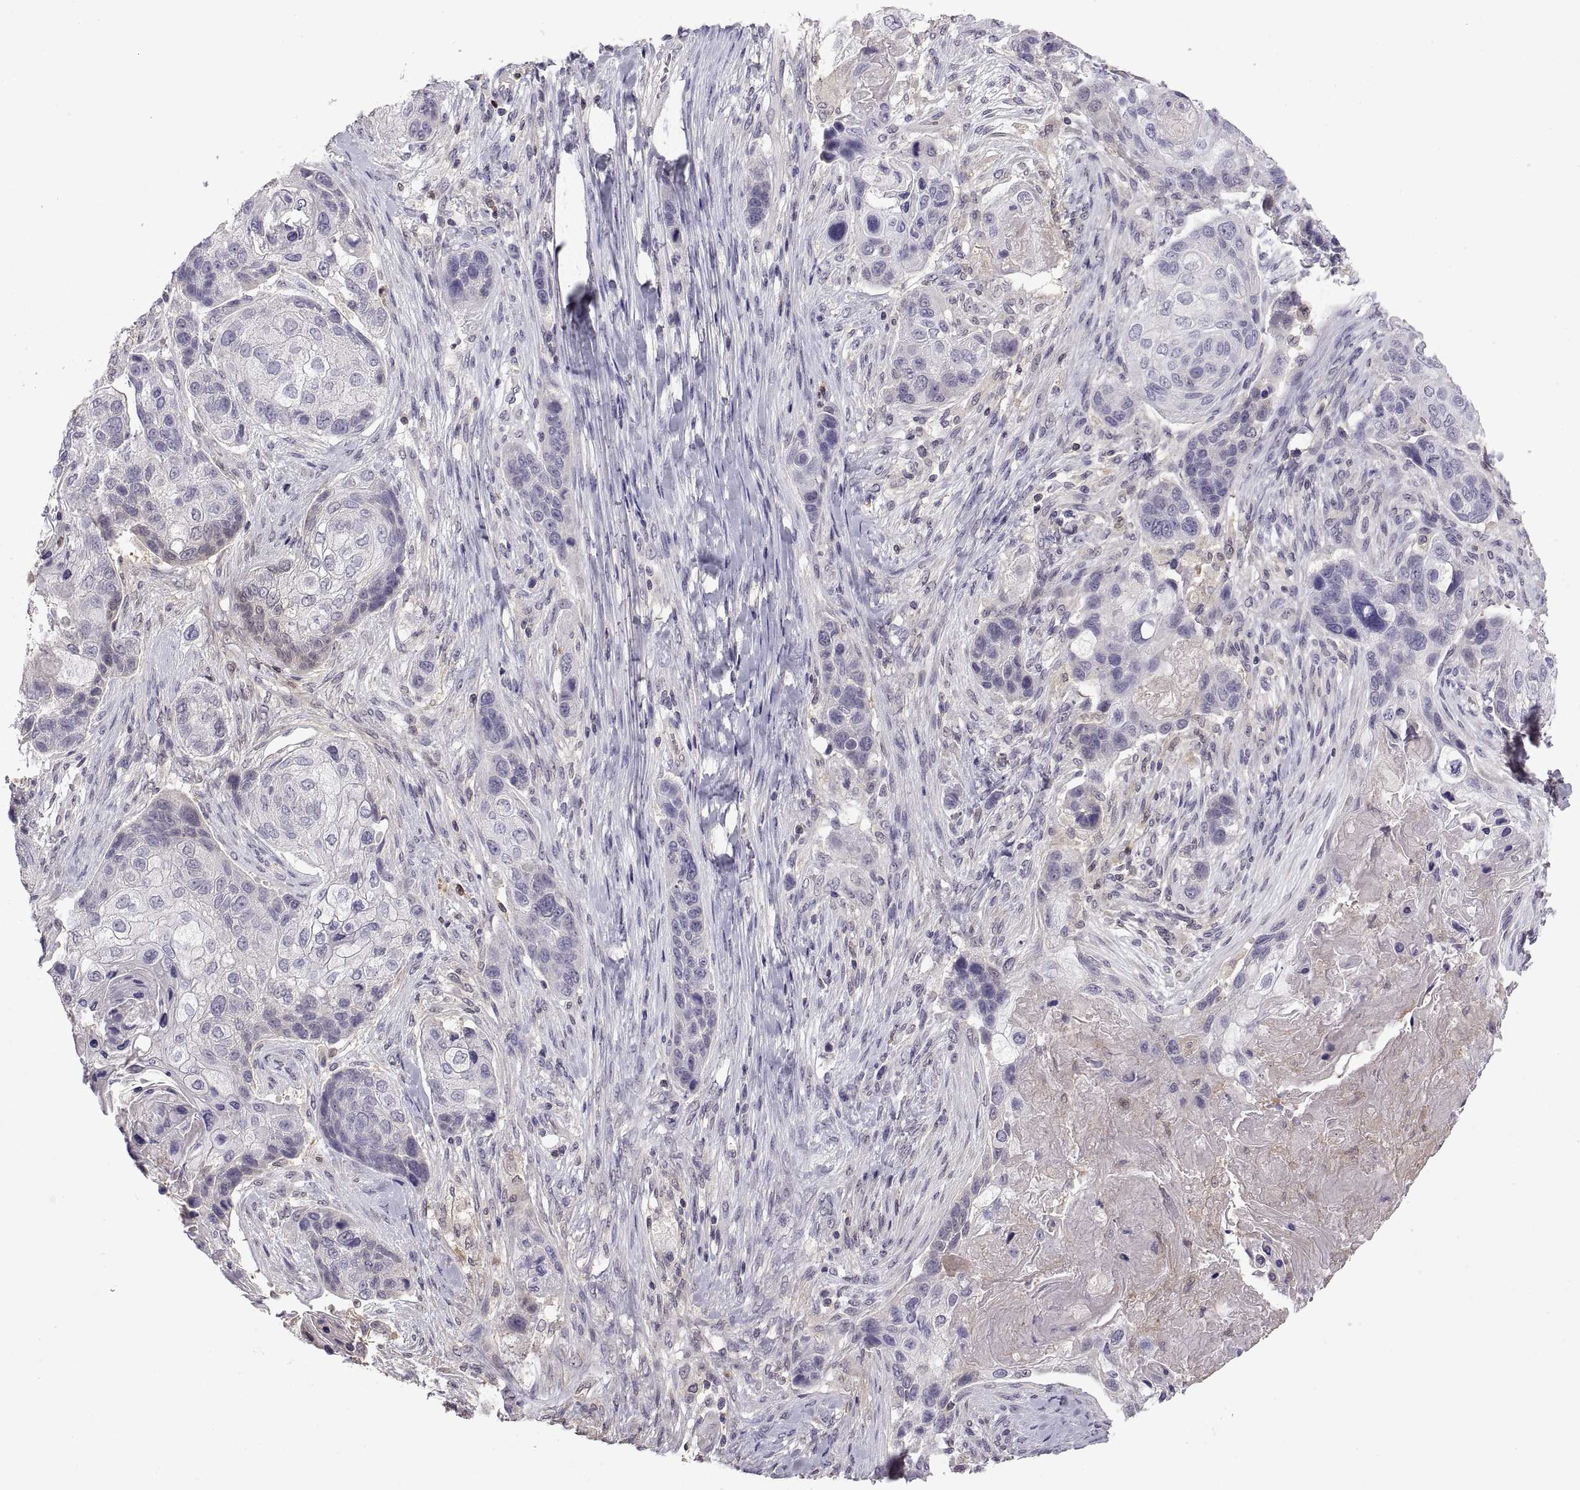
{"staining": {"intensity": "negative", "quantity": "none", "location": "none"}, "tissue": "lung cancer", "cell_type": "Tumor cells", "image_type": "cancer", "snomed": [{"axis": "morphology", "description": "Squamous cell carcinoma, NOS"}, {"axis": "topography", "description": "Lung"}], "caption": "This image is of lung squamous cell carcinoma stained with immunohistochemistry (IHC) to label a protein in brown with the nuclei are counter-stained blue. There is no staining in tumor cells.", "gene": "FGF9", "patient": {"sex": "male", "age": 69}}